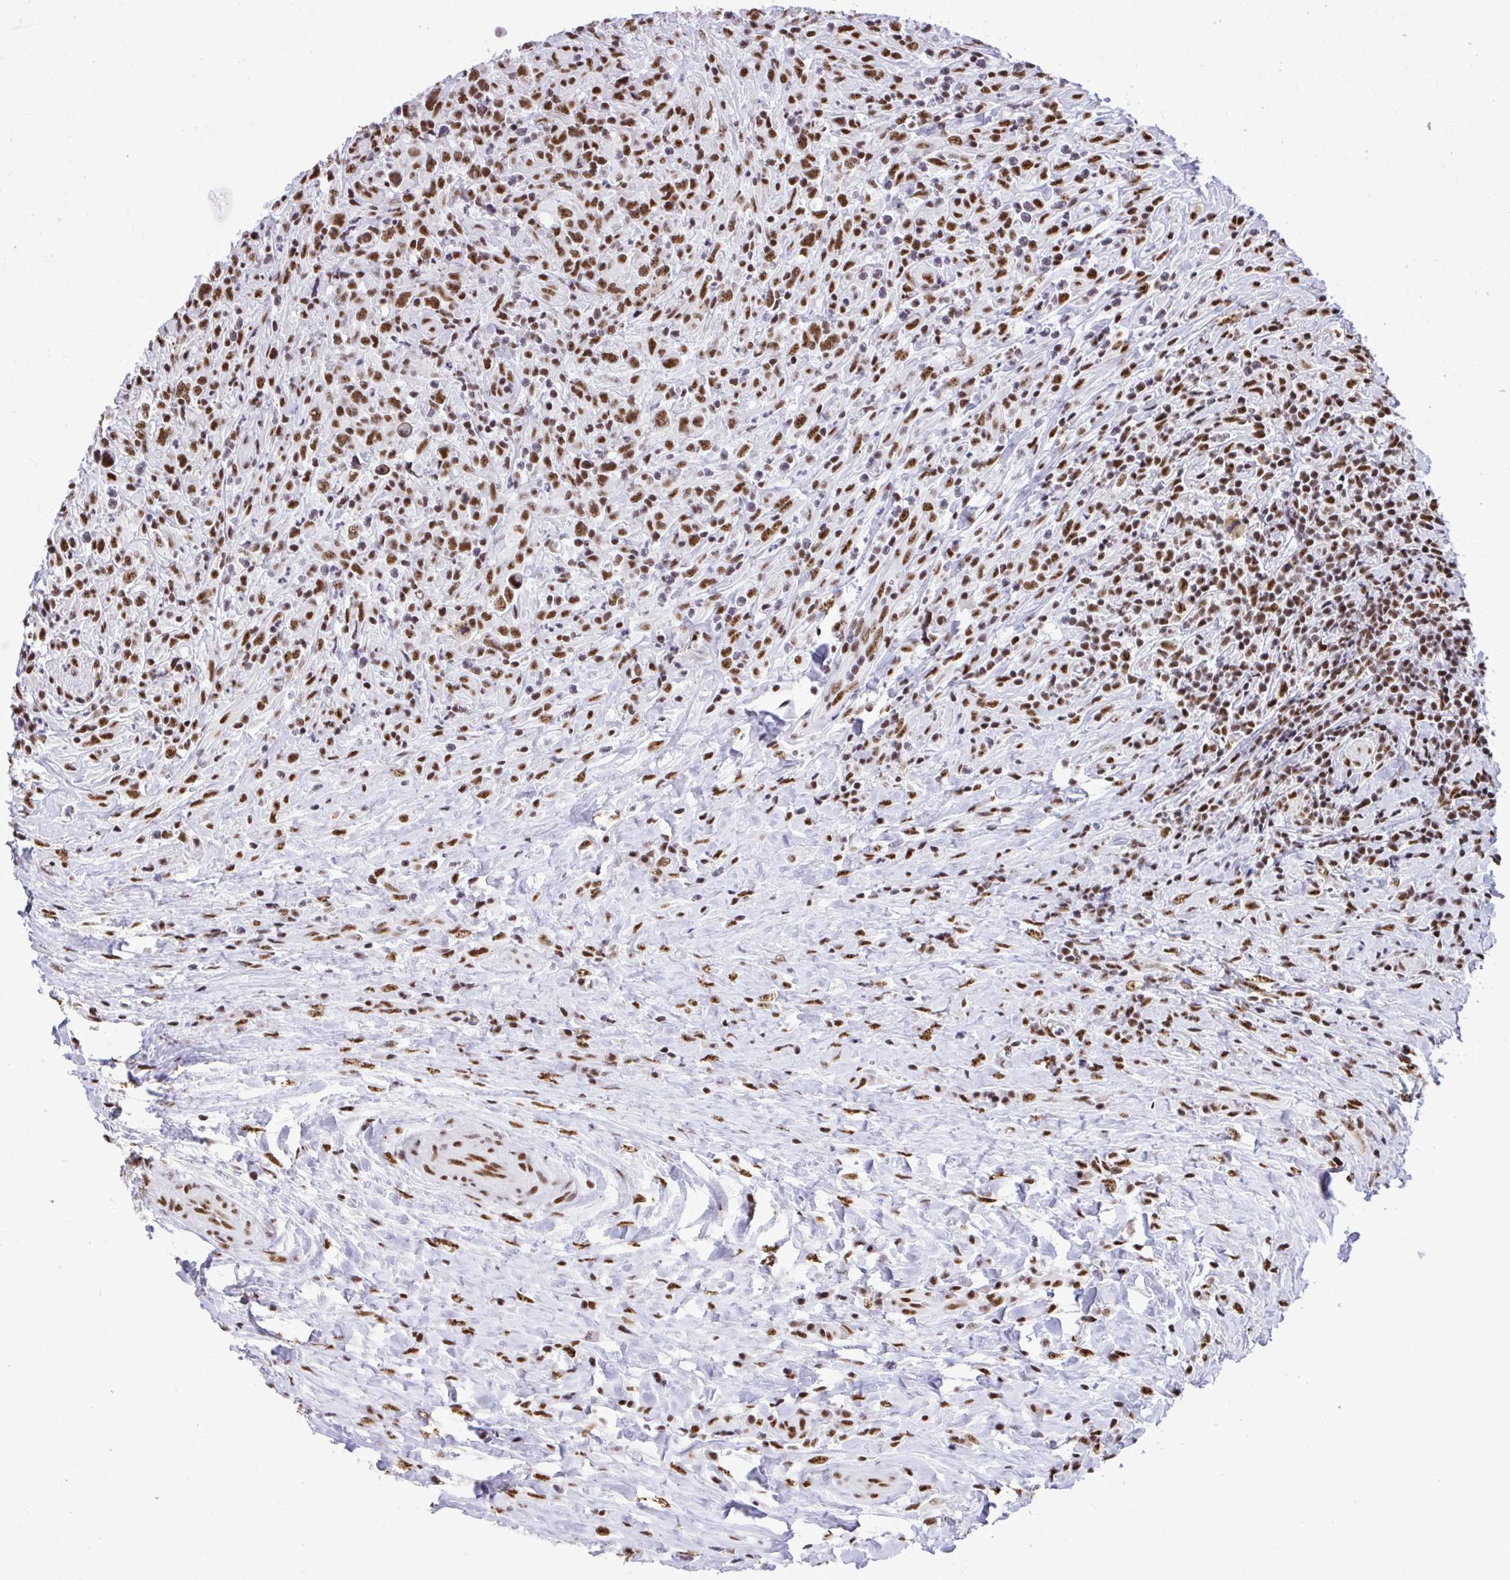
{"staining": {"intensity": "moderate", "quantity": ">75%", "location": "nuclear"}, "tissue": "lymphoma", "cell_type": "Tumor cells", "image_type": "cancer", "snomed": [{"axis": "morphology", "description": "Hodgkin's disease, NOS"}, {"axis": "topography", "description": "Lymph node"}], "caption": "Lymphoma was stained to show a protein in brown. There is medium levels of moderate nuclear positivity in approximately >75% of tumor cells.", "gene": "PRPF19", "patient": {"sex": "female", "age": 18}}